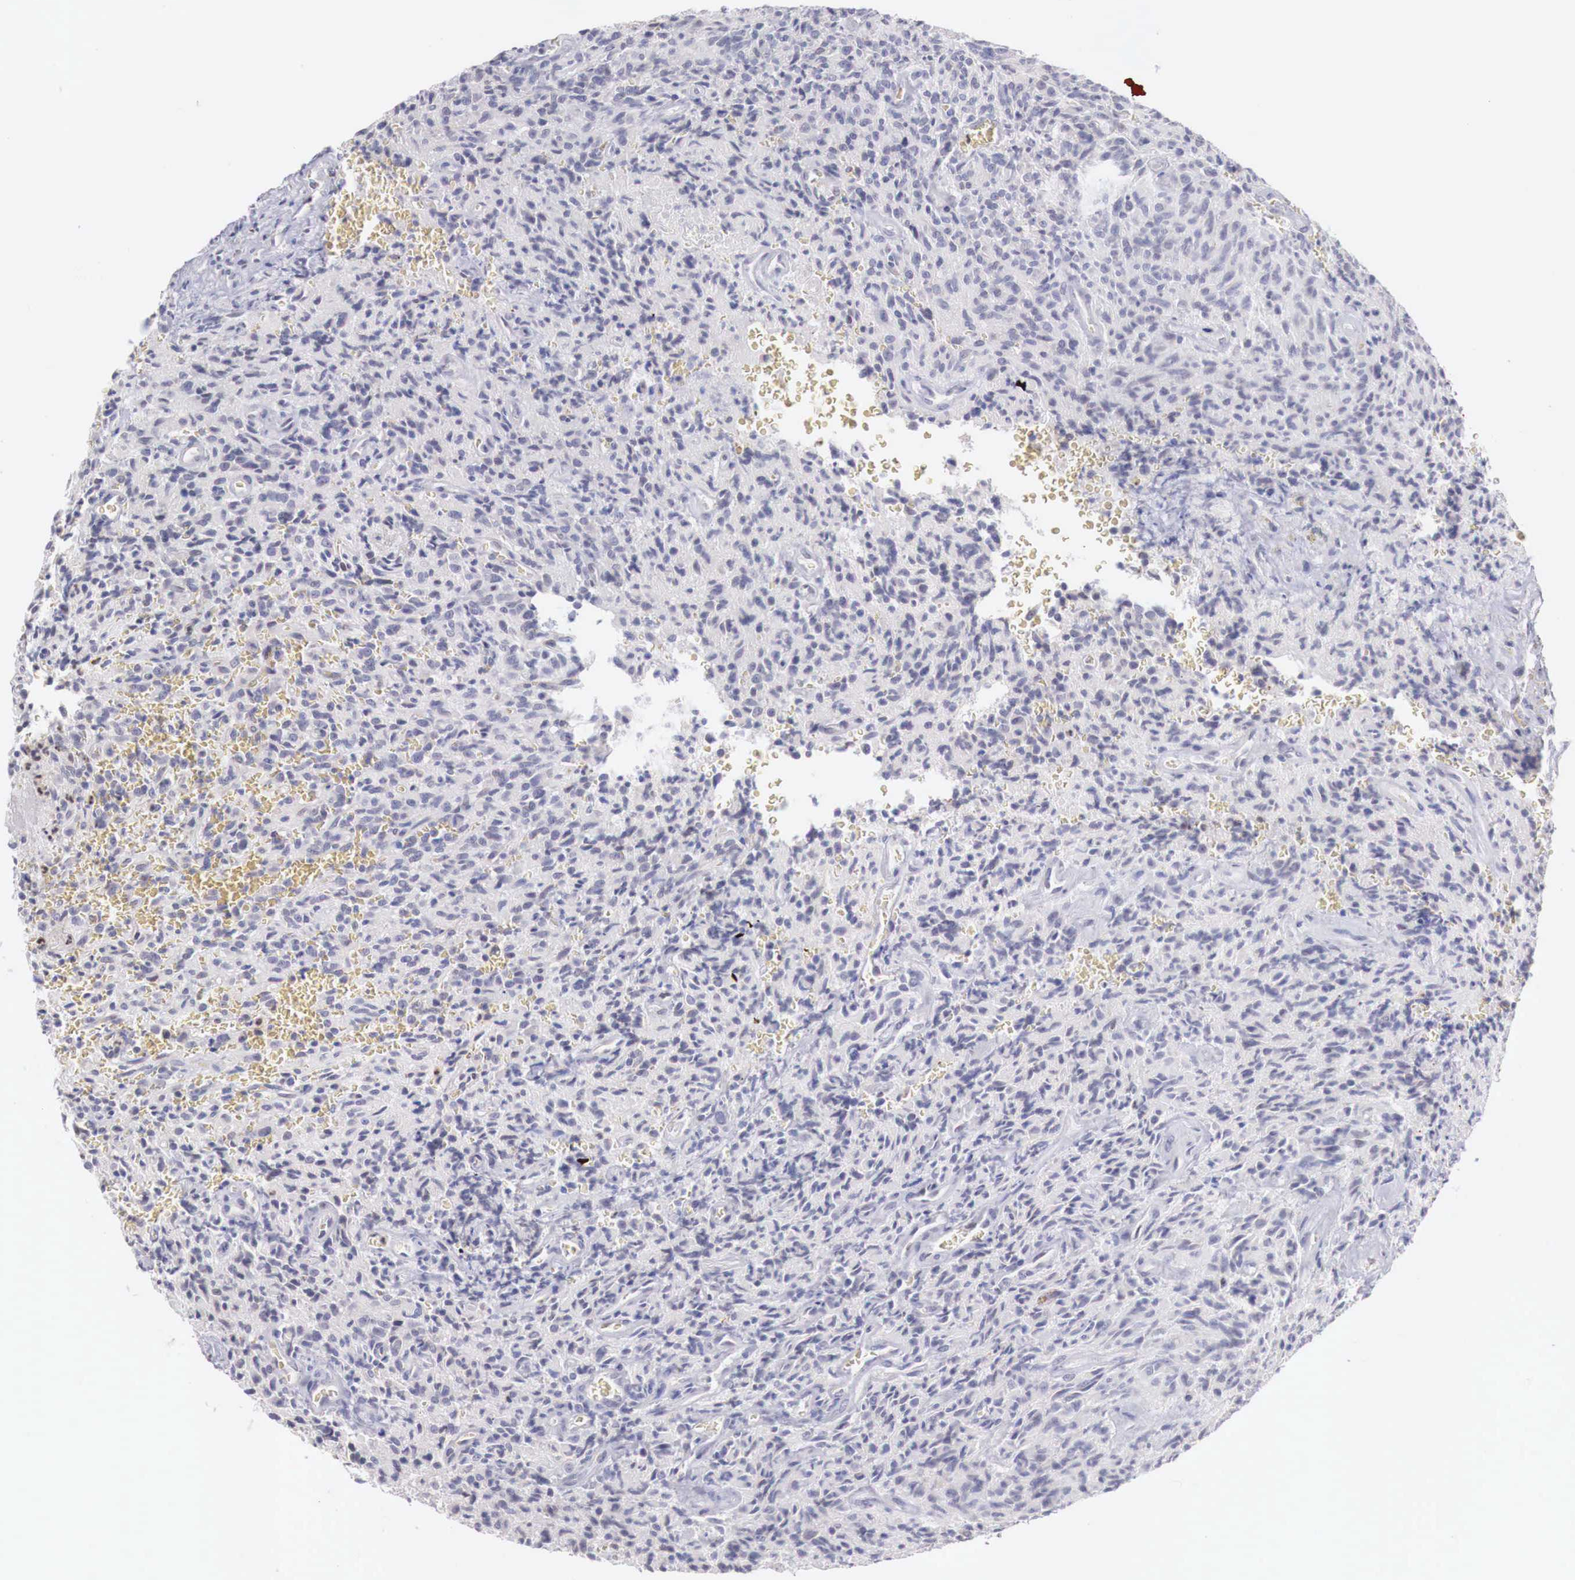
{"staining": {"intensity": "negative", "quantity": "none", "location": "none"}, "tissue": "glioma", "cell_type": "Tumor cells", "image_type": "cancer", "snomed": [{"axis": "morphology", "description": "Glioma, malignant, High grade"}, {"axis": "topography", "description": "Brain"}], "caption": "Tumor cells show no significant protein positivity in glioma.", "gene": "TRIM13", "patient": {"sex": "male", "age": 56}}